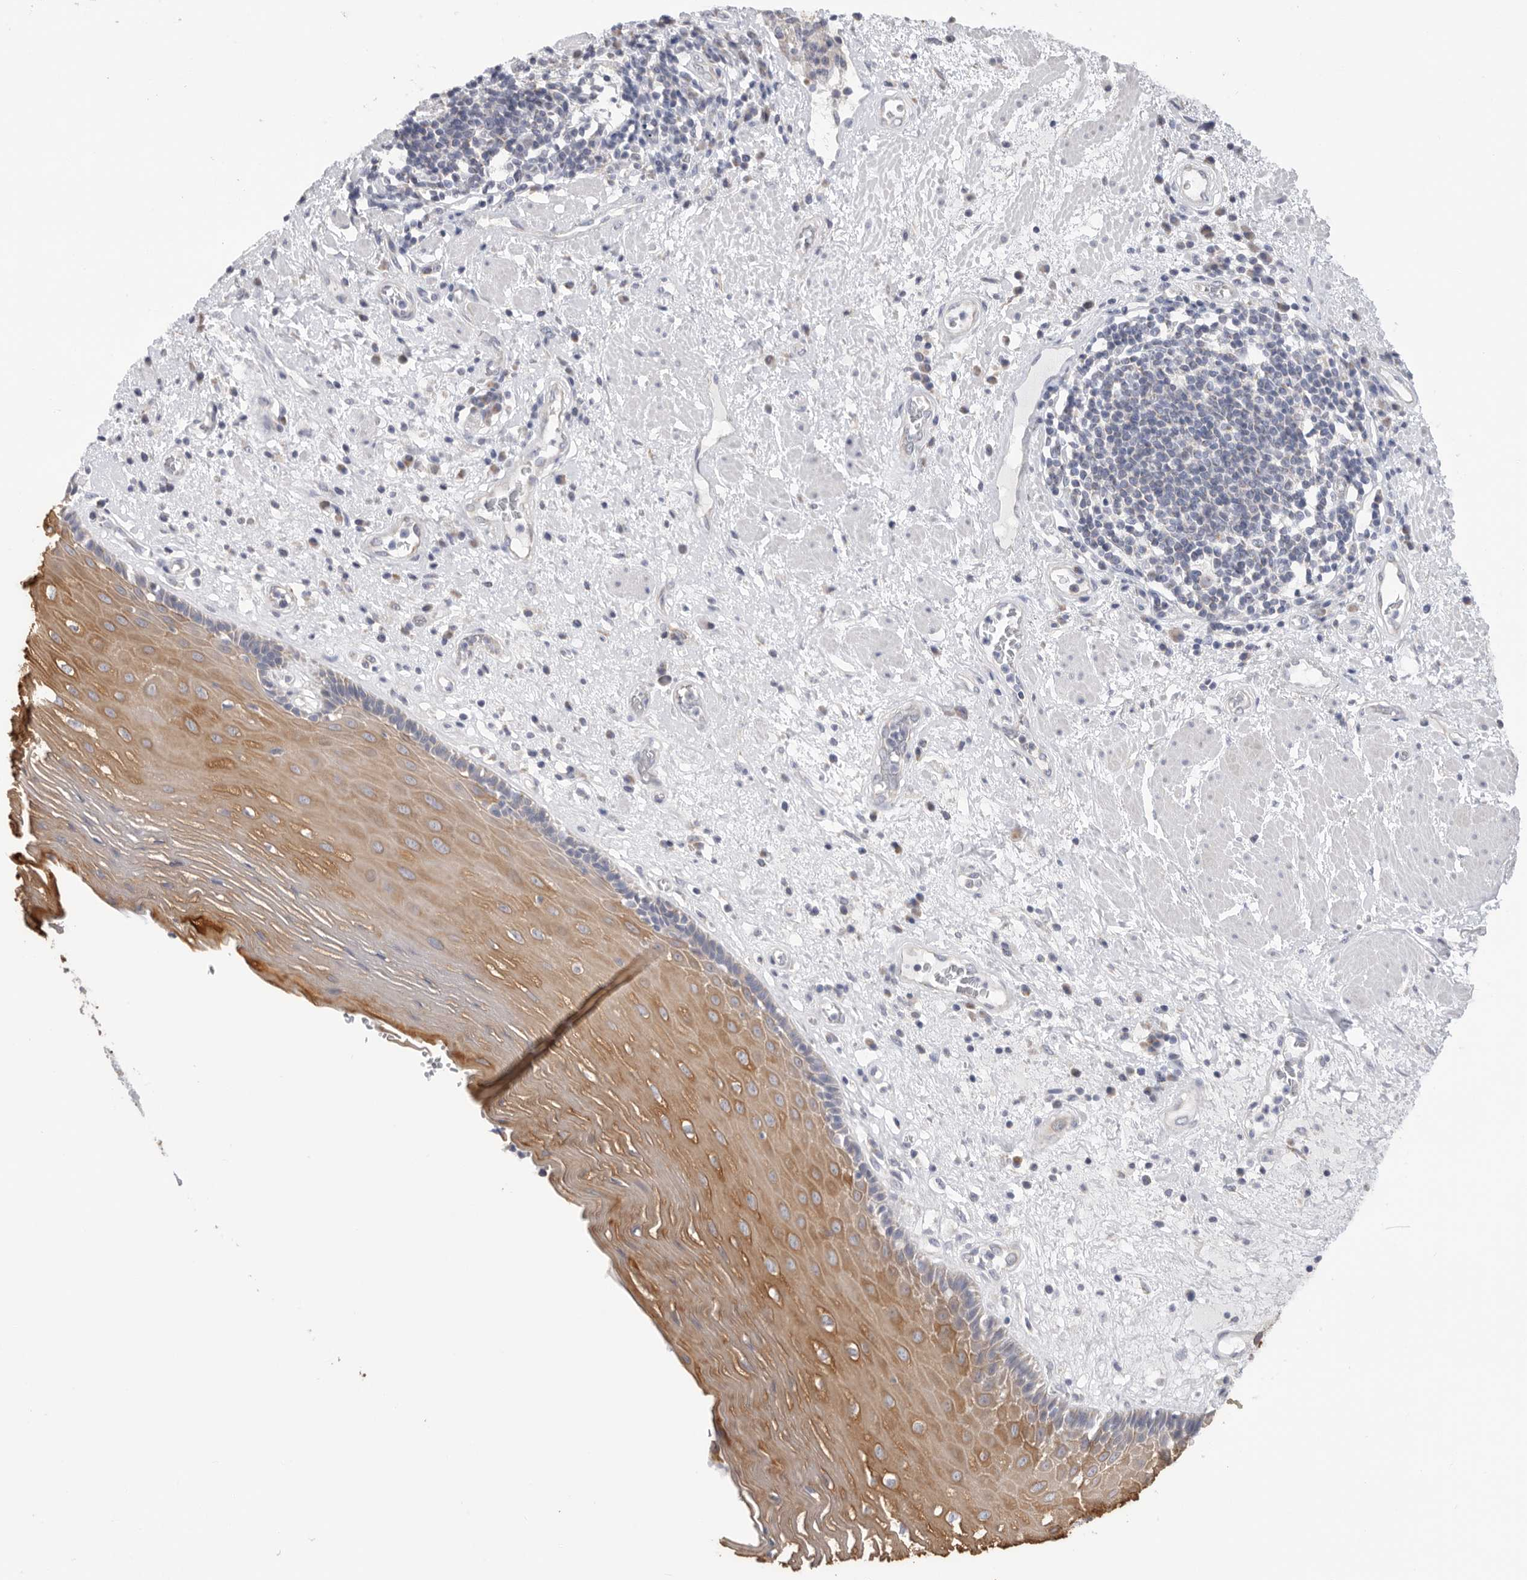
{"staining": {"intensity": "moderate", "quantity": ">75%", "location": "cytoplasmic/membranous"}, "tissue": "esophagus", "cell_type": "Squamous epithelial cells", "image_type": "normal", "snomed": [{"axis": "morphology", "description": "Normal tissue, NOS"}, {"axis": "morphology", "description": "Adenocarcinoma, NOS"}, {"axis": "topography", "description": "Esophagus"}], "caption": "Protein expression by immunohistochemistry shows moderate cytoplasmic/membranous staining in approximately >75% of squamous epithelial cells in normal esophagus. Using DAB (3,3'-diaminobenzidine) (brown) and hematoxylin (blue) stains, captured at high magnification using brightfield microscopy.", "gene": "MTFR1L", "patient": {"sex": "male", "age": 62}}